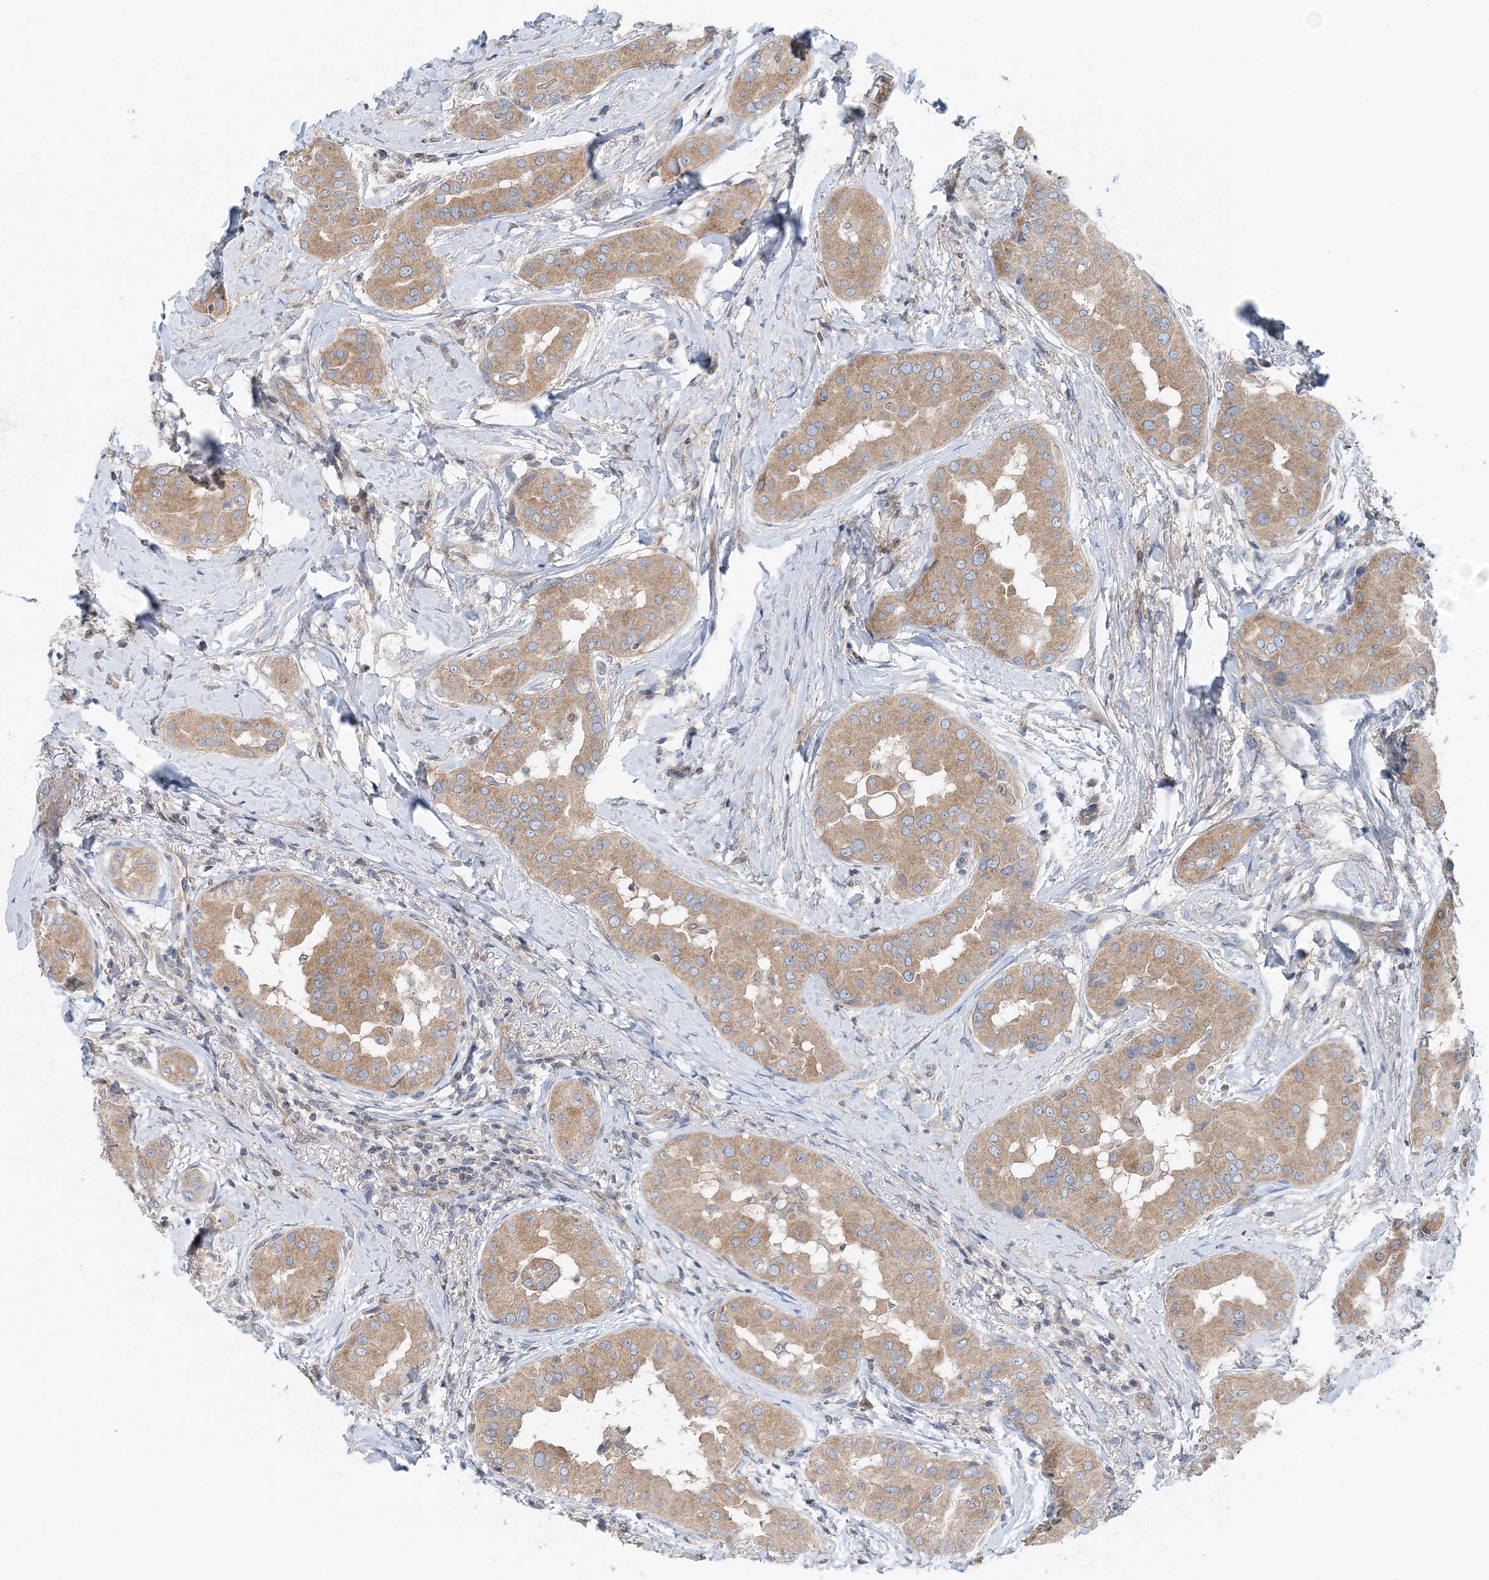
{"staining": {"intensity": "moderate", "quantity": ">75%", "location": "cytoplasmic/membranous"}, "tissue": "thyroid cancer", "cell_type": "Tumor cells", "image_type": "cancer", "snomed": [{"axis": "morphology", "description": "Papillary adenocarcinoma, NOS"}, {"axis": "topography", "description": "Thyroid gland"}], "caption": "A brown stain shows moderate cytoplasmic/membranous staining of a protein in human papillary adenocarcinoma (thyroid) tumor cells.", "gene": "MOB4", "patient": {"sex": "male", "age": 33}}